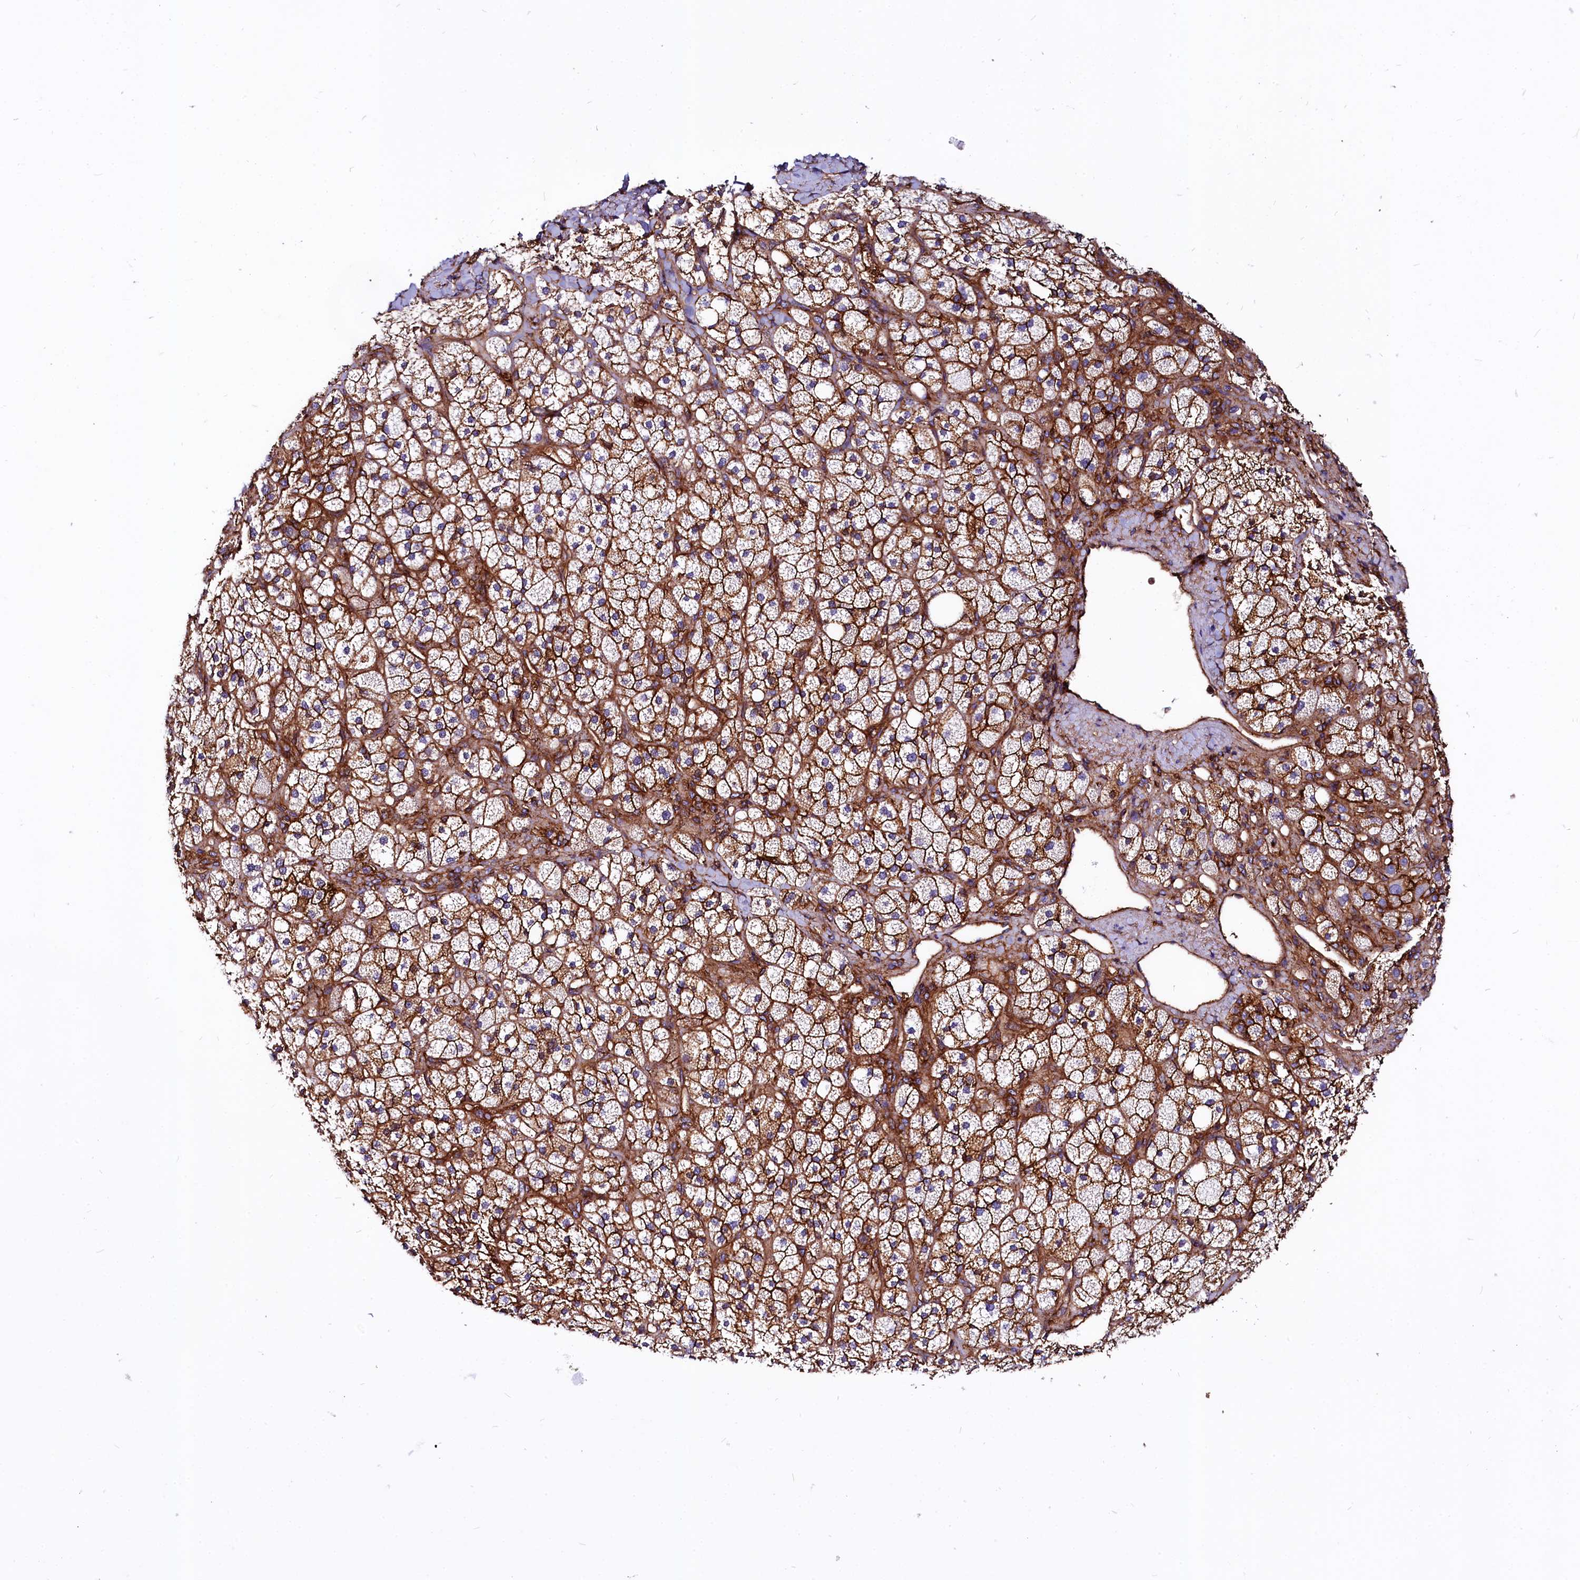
{"staining": {"intensity": "strong", "quantity": ">75%", "location": "cytoplasmic/membranous"}, "tissue": "adrenal gland", "cell_type": "Glandular cells", "image_type": "normal", "snomed": [{"axis": "morphology", "description": "Normal tissue, NOS"}, {"axis": "topography", "description": "Adrenal gland"}], "caption": "A high amount of strong cytoplasmic/membranous positivity is identified in approximately >75% of glandular cells in unremarkable adrenal gland. The staining was performed using DAB (3,3'-diaminobenzidine), with brown indicating positive protein expression. Nuclei are stained blue with hematoxylin.", "gene": "ANO6", "patient": {"sex": "male", "age": 61}}